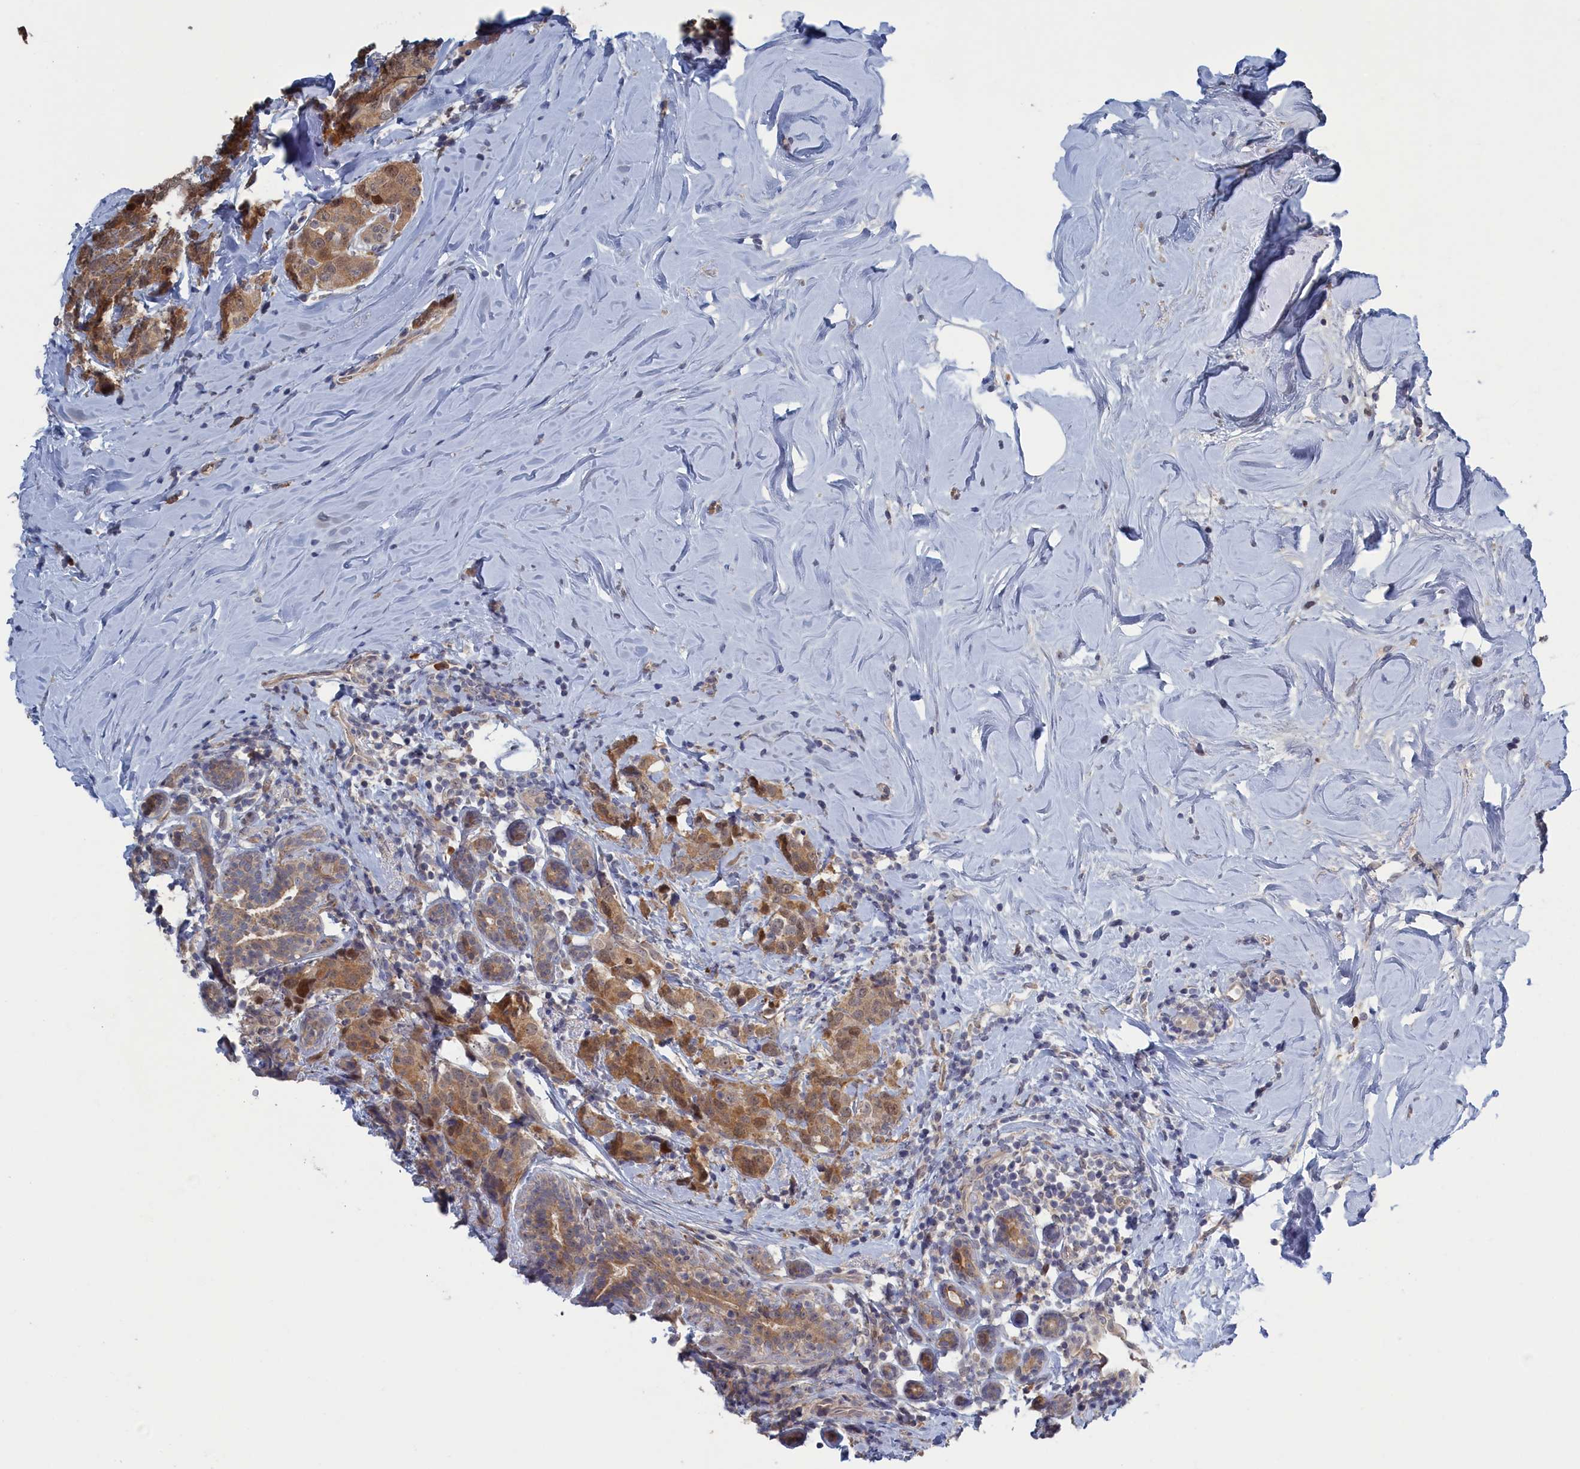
{"staining": {"intensity": "moderate", "quantity": ">75%", "location": "cytoplasmic/membranous"}, "tissue": "breast cancer", "cell_type": "Tumor cells", "image_type": "cancer", "snomed": [{"axis": "morphology", "description": "Lobular carcinoma"}, {"axis": "topography", "description": "Breast"}], "caption": "Immunohistochemical staining of breast cancer shows medium levels of moderate cytoplasmic/membranous expression in approximately >75% of tumor cells.", "gene": "IRGQ", "patient": {"sex": "female", "age": 59}}